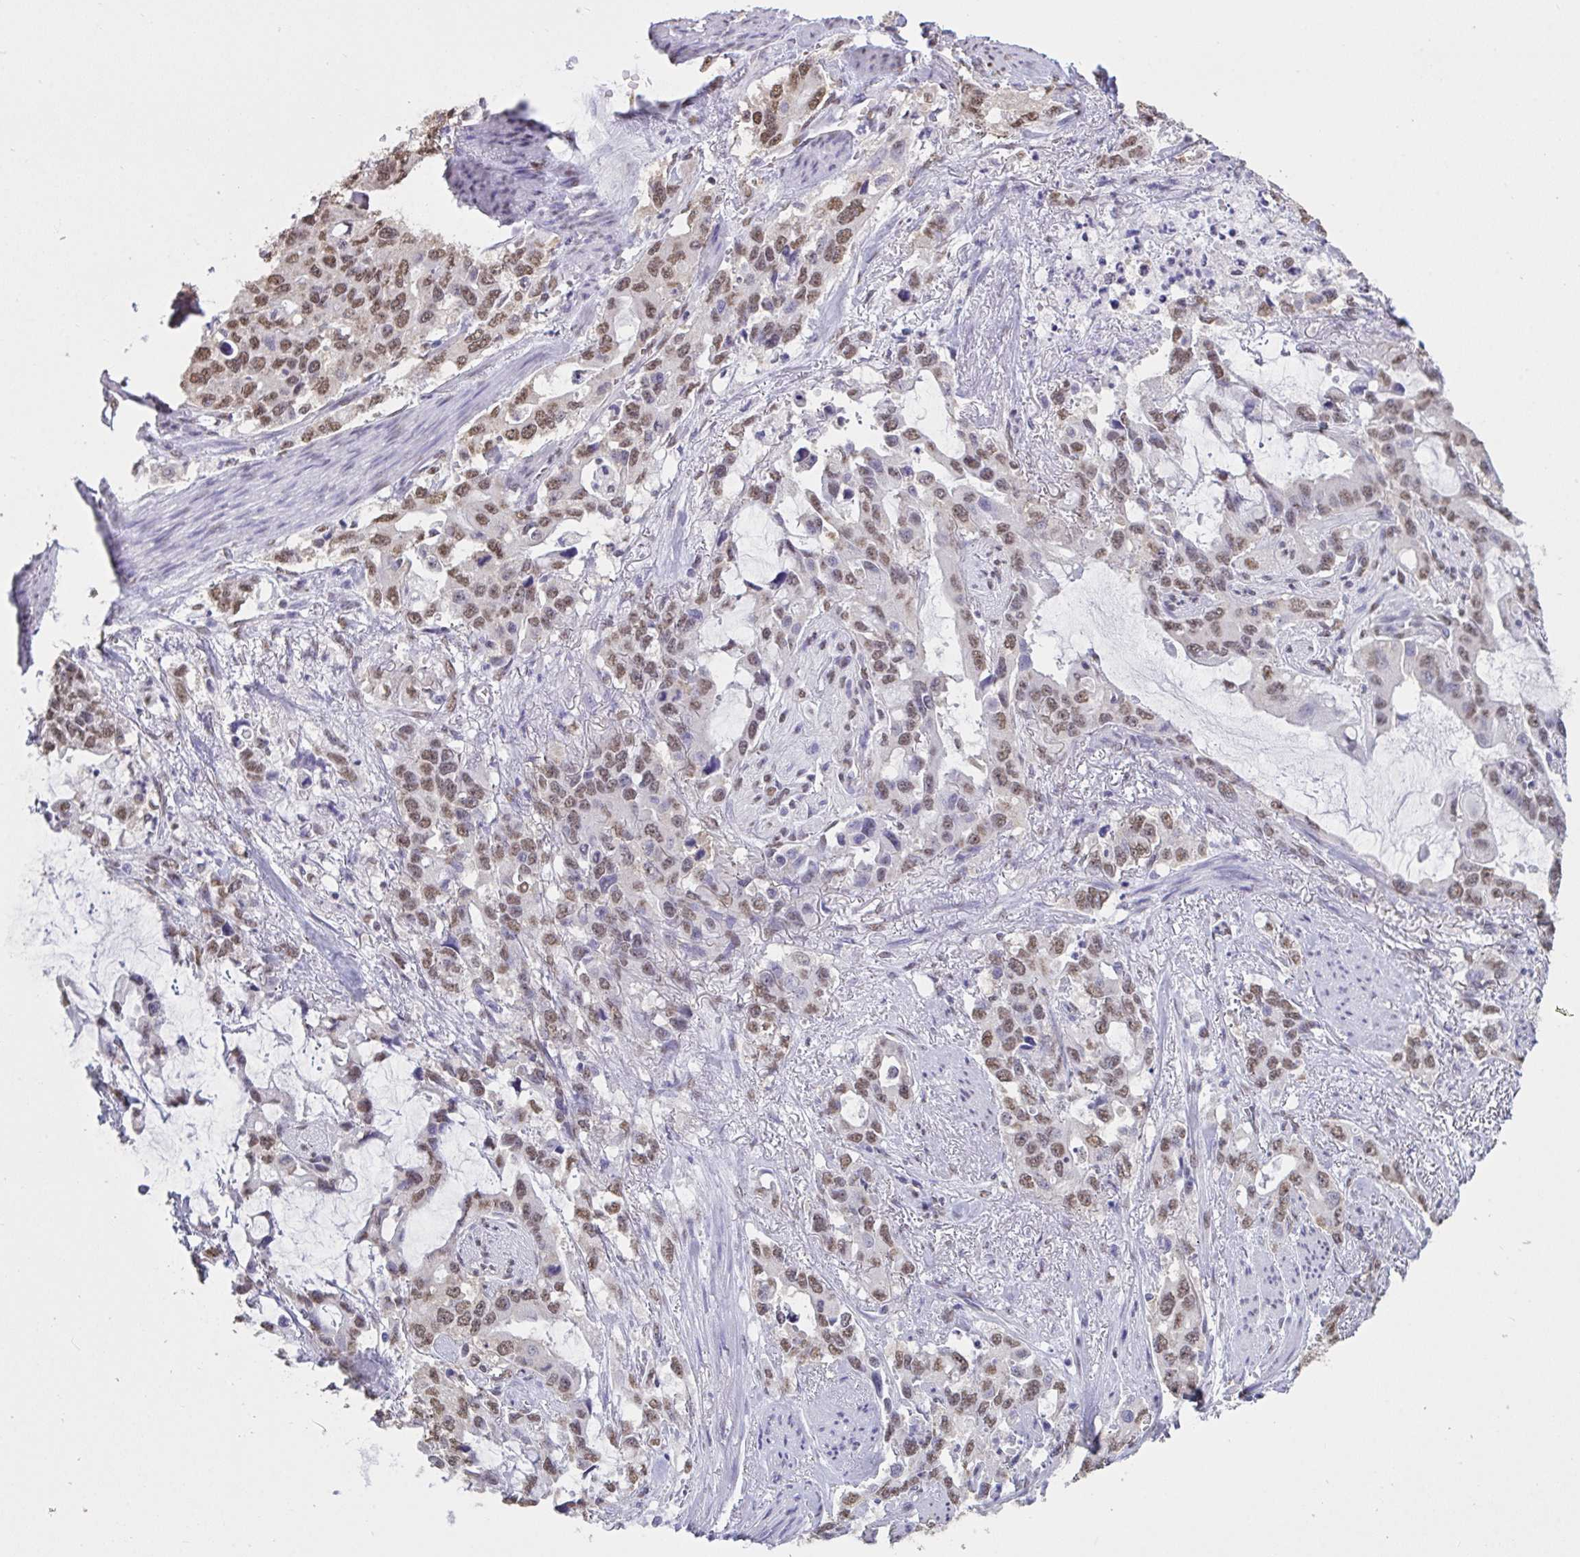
{"staining": {"intensity": "moderate", "quantity": ">75%", "location": "nuclear"}, "tissue": "stomach cancer", "cell_type": "Tumor cells", "image_type": "cancer", "snomed": [{"axis": "morphology", "description": "Adenocarcinoma, NOS"}, {"axis": "topography", "description": "Stomach, upper"}], "caption": "Adenocarcinoma (stomach) stained with a protein marker demonstrates moderate staining in tumor cells.", "gene": "SEMA6B", "patient": {"sex": "male", "age": 85}}